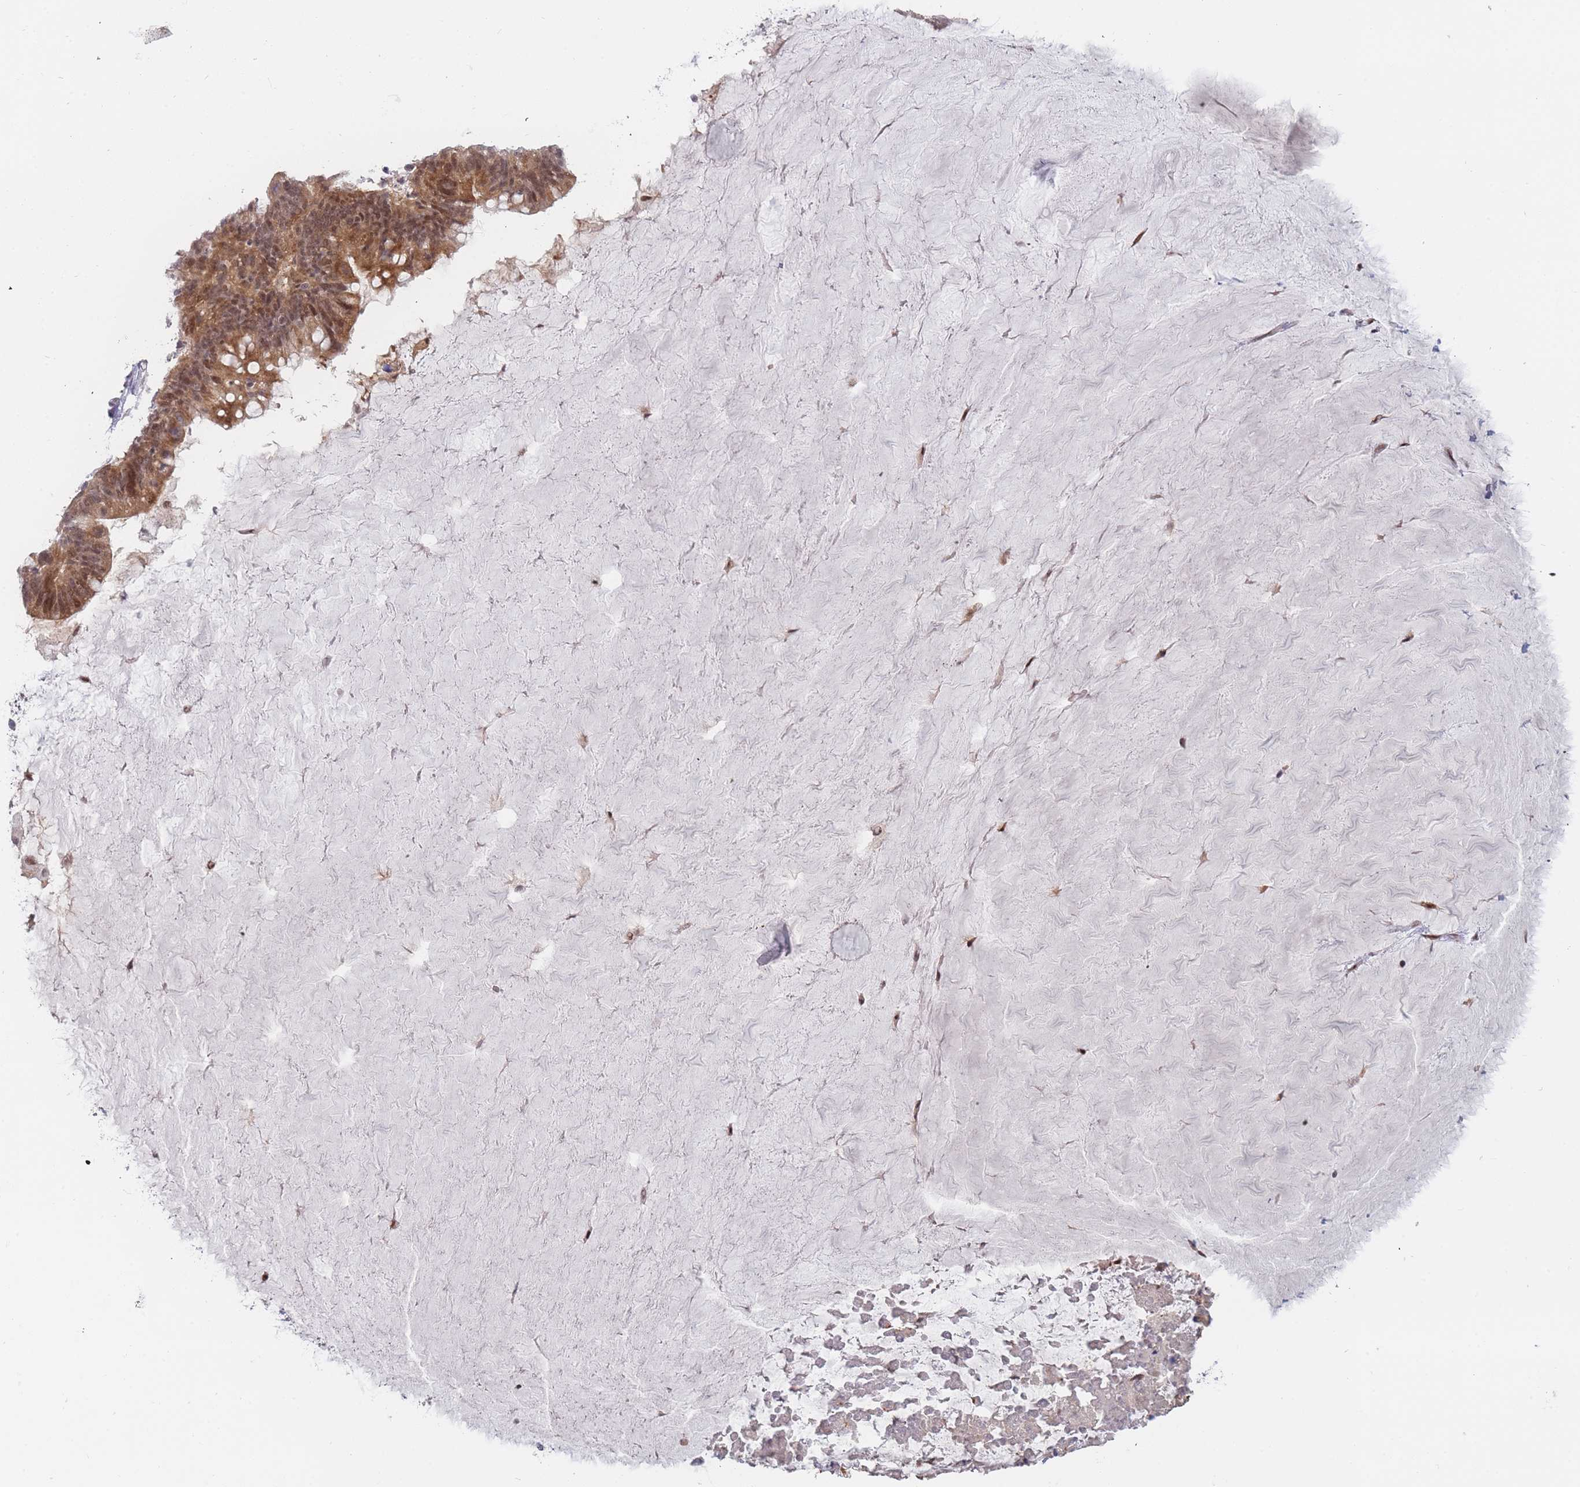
{"staining": {"intensity": "moderate", "quantity": ">75%", "location": "cytoplasmic/membranous,nuclear"}, "tissue": "ovarian cancer", "cell_type": "Tumor cells", "image_type": "cancer", "snomed": [{"axis": "morphology", "description": "Cystadenocarcinoma, mucinous, NOS"}, {"axis": "topography", "description": "Ovary"}], "caption": "Protein staining demonstrates moderate cytoplasmic/membranous and nuclear staining in about >75% of tumor cells in ovarian cancer. The protein is stained brown, and the nuclei are stained in blue (DAB (3,3'-diaminobenzidine) IHC with brightfield microscopy, high magnification).", "gene": "DEAF1", "patient": {"sex": "female", "age": 61}}